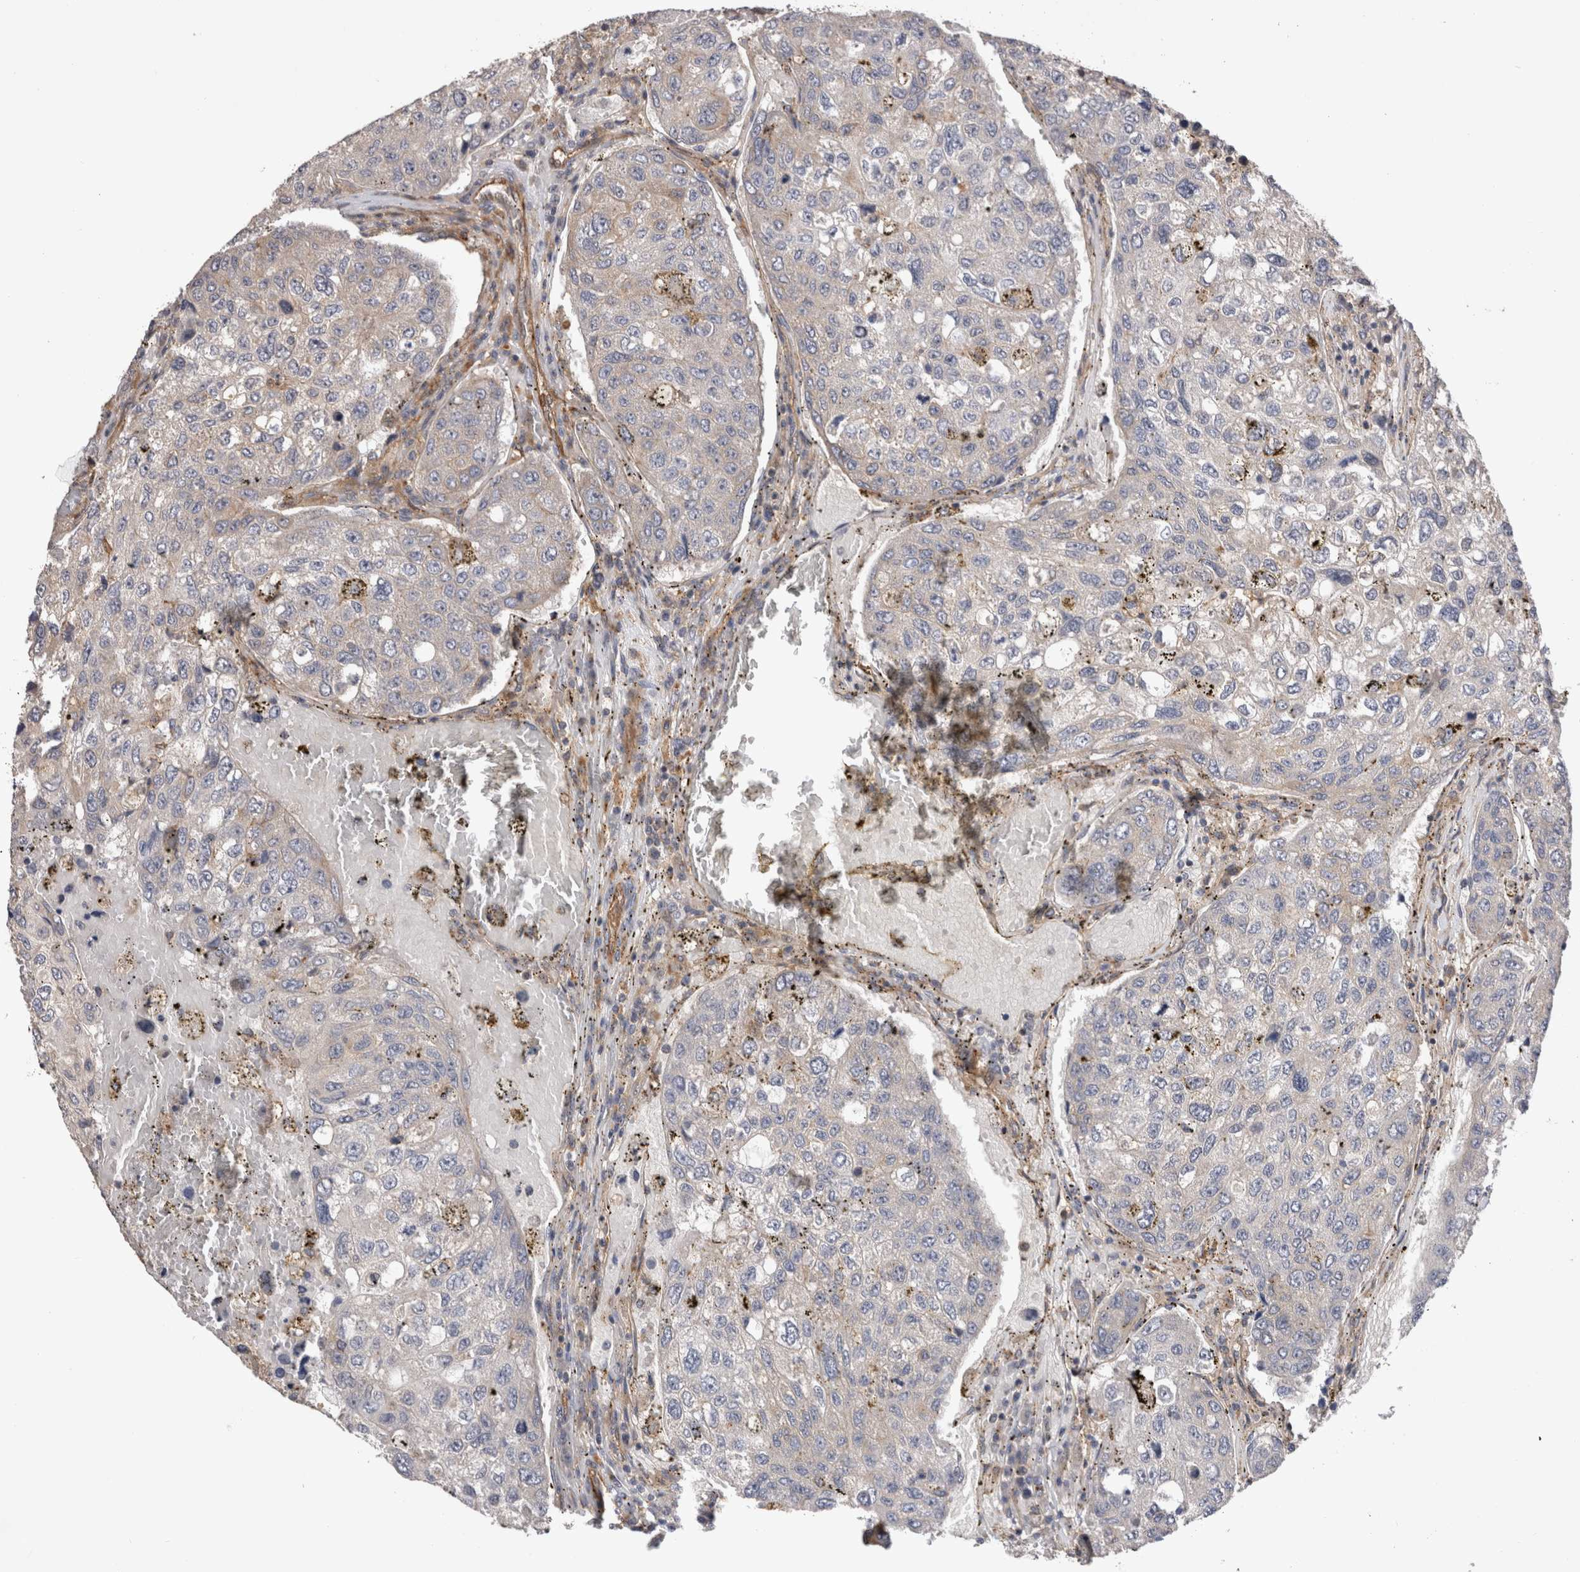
{"staining": {"intensity": "negative", "quantity": "none", "location": "none"}, "tissue": "urothelial cancer", "cell_type": "Tumor cells", "image_type": "cancer", "snomed": [{"axis": "morphology", "description": "Urothelial carcinoma, High grade"}, {"axis": "topography", "description": "Lymph node"}, {"axis": "topography", "description": "Urinary bladder"}], "caption": "Tumor cells show no significant staining in urothelial carcinoma (high-grade). Brightfield microscopy of IHC stained with DAB (brown) and hematoxylin (blue), captured at high magnification.", "gene": "BNIP2", "patient": {"sex": "male", "age": 51}}